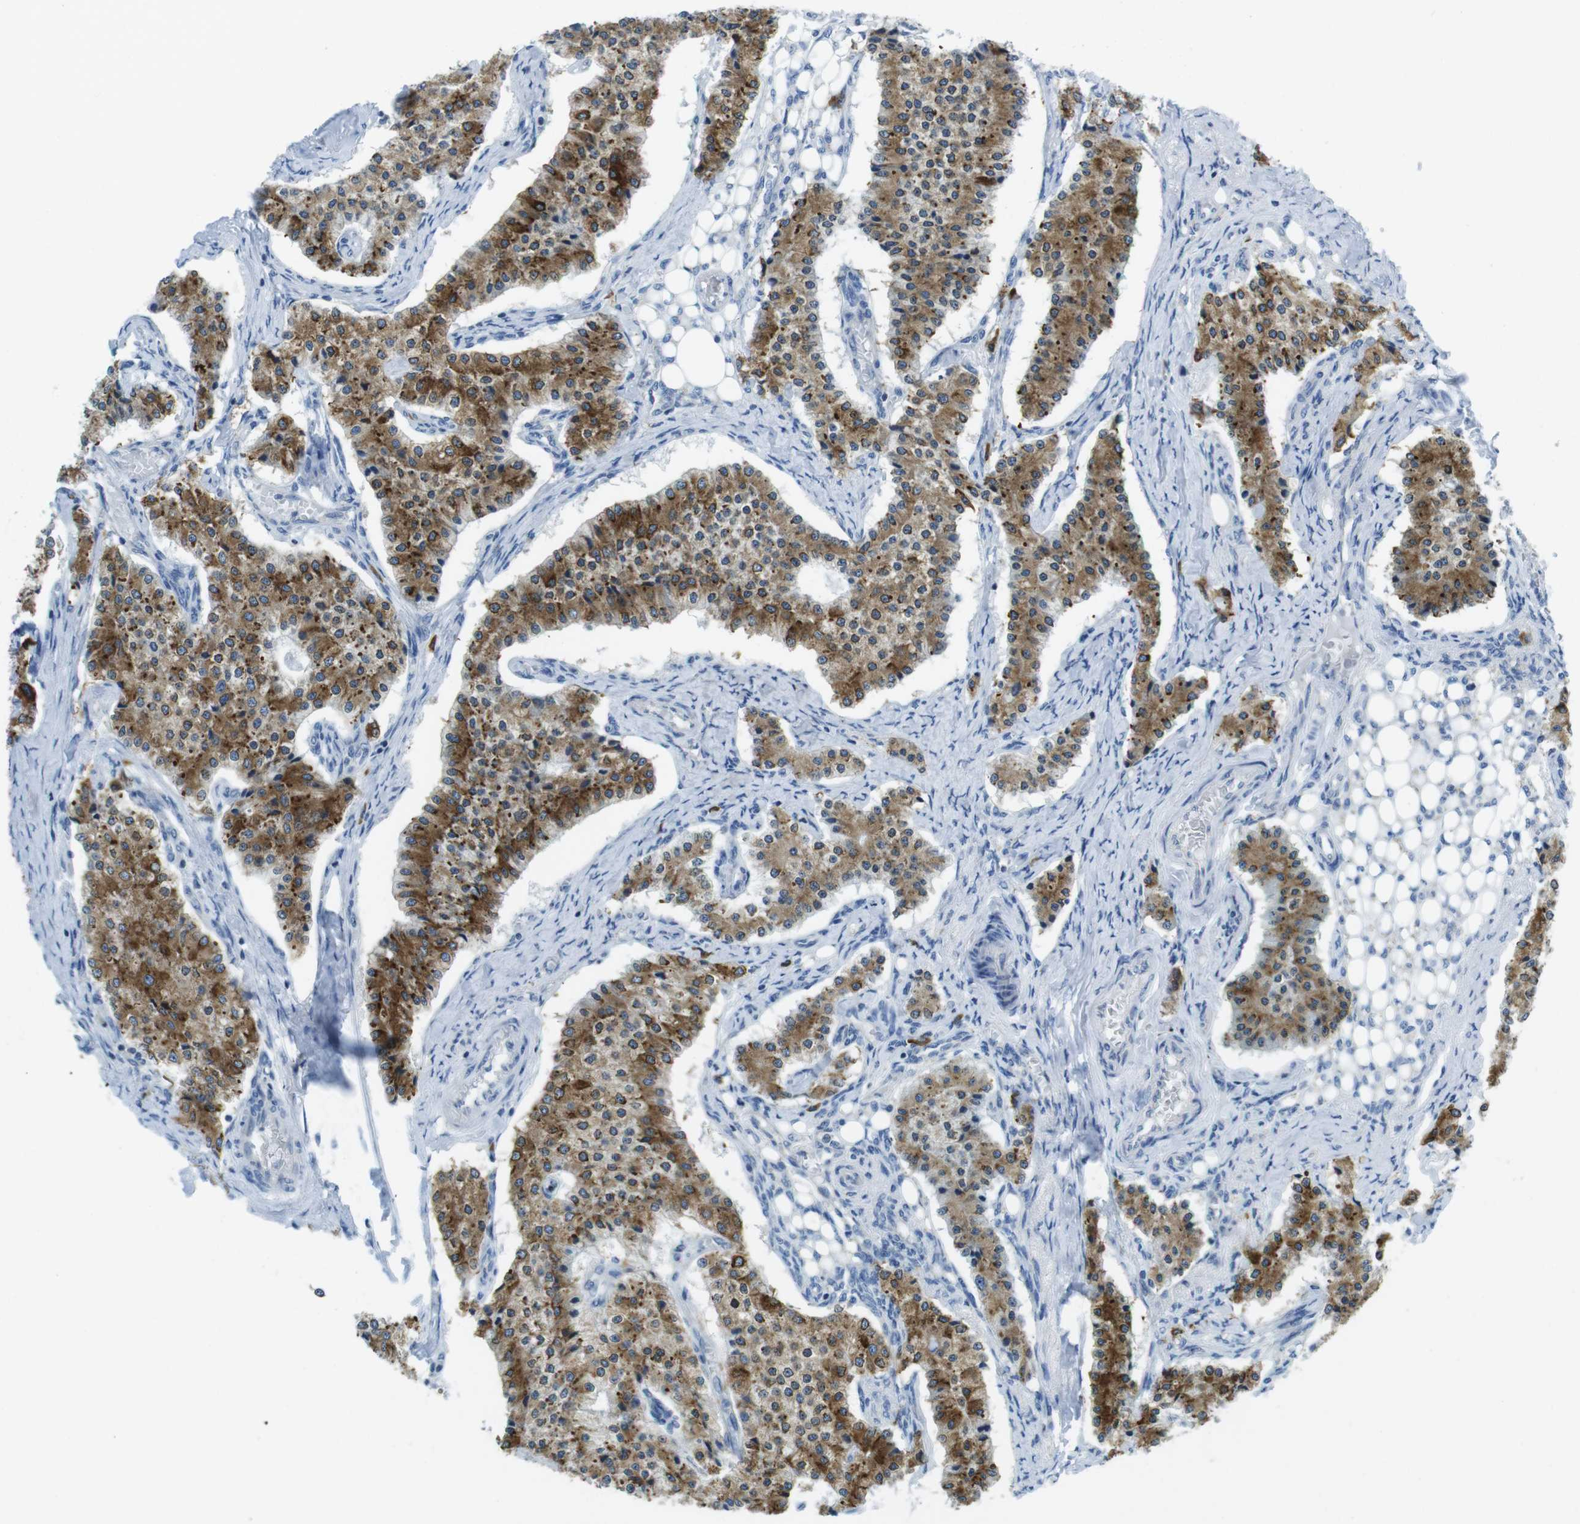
{"staining": {"intensity": "moderate", "quantity": ">75%", "location": "cytoplasmic/membranous"}, "tissue": "carcinoid", "cell_type": "Tumor cells", "image_type": "cancer", "snomed": [{"axis": "morphology", "description": "Carcinoid, malignant, NOS"}, {"axis": "topography", "description": "Colon"}], "caption": "High-power microscopy captured an immunohistochemistry histopathology image of carcinoid (malignant), revealing moderate cytoplasmic/membranous expression in approximately >75% of tumor cells.", "gene": "CLPTM1L", "patient": {"sex": "female", "age": 52}}